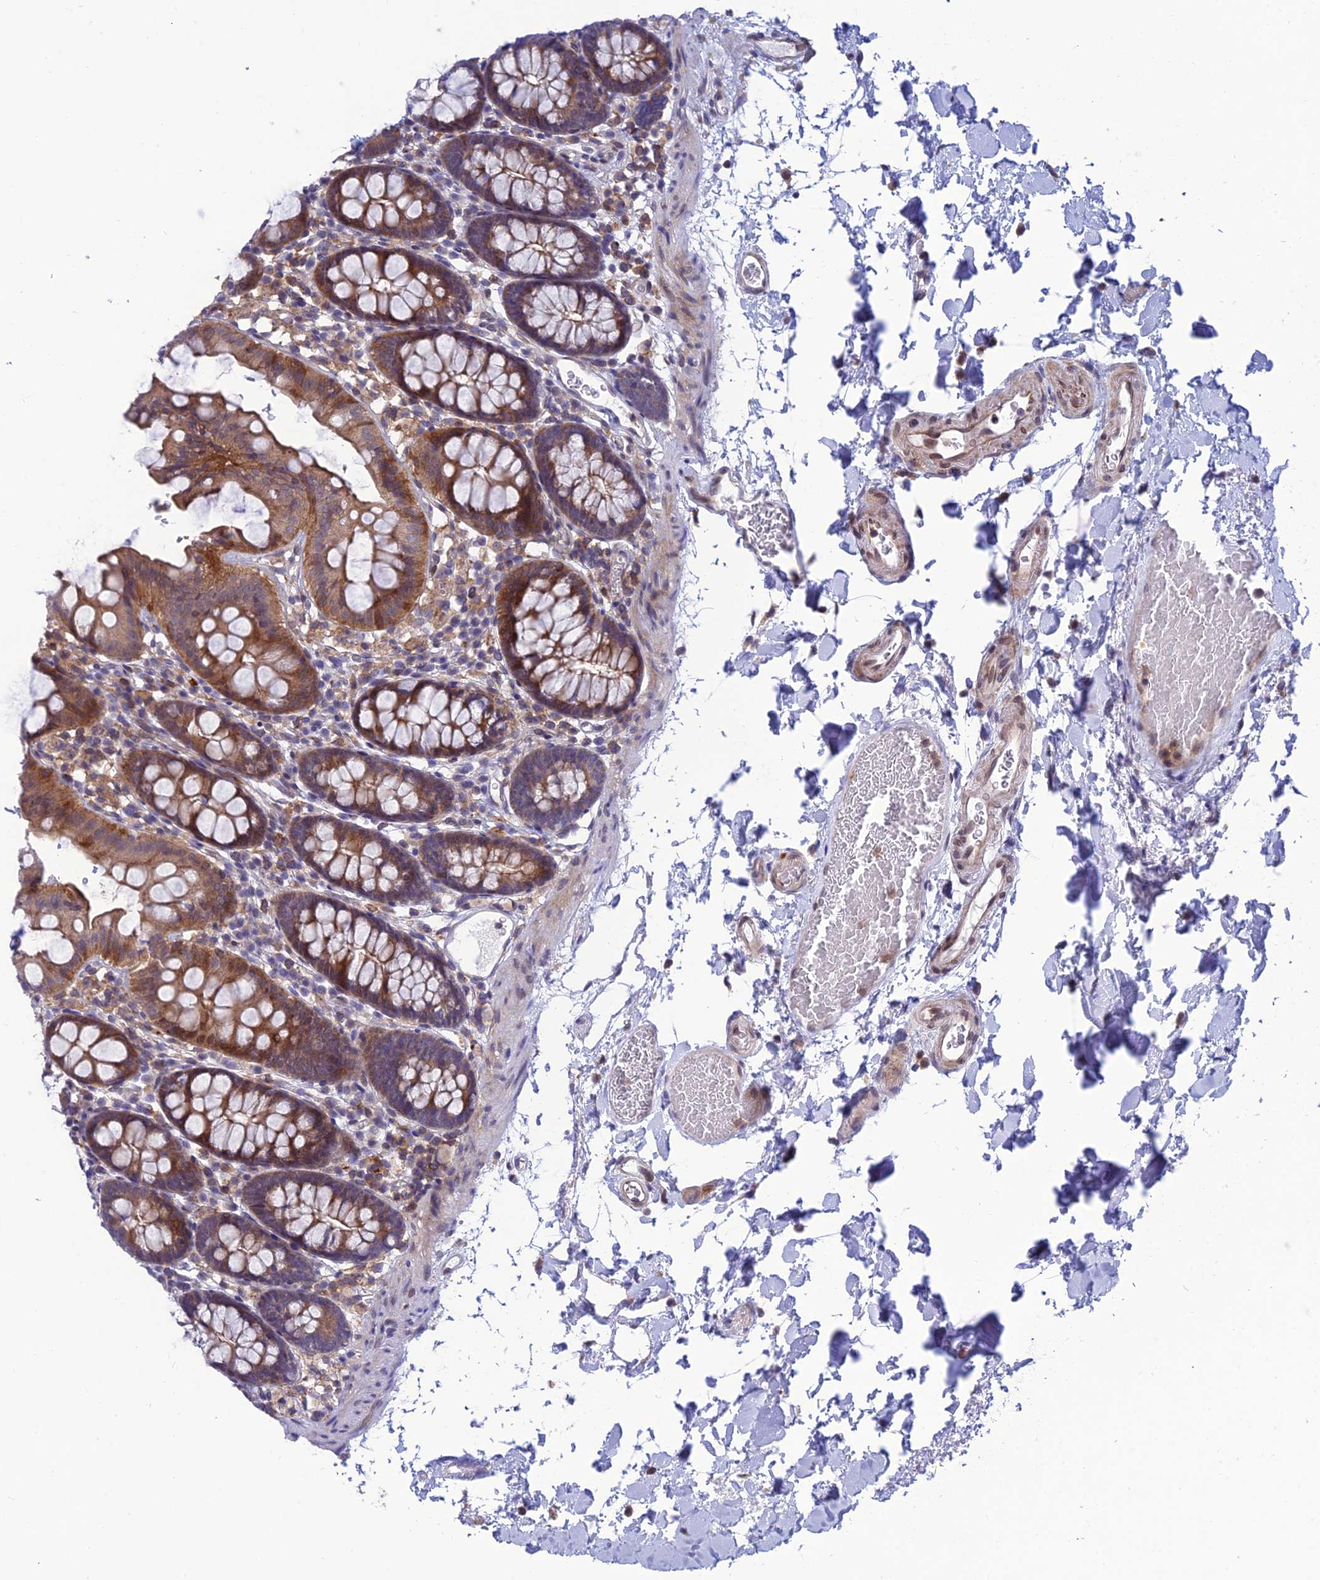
{"staining": {"intensity": "moderate", "quantity": ">75%", "location": "cytoplasmic/membranous"}, "tissue": "colon", "cell_type": "Endothelial cells", "image_type": "normal", "snomed": [{"axis": "morphology", "description": "Normal tissue, NOS"}, {"axis": "topography", "description": "Colon"}], "caption": "Moderate cytoplasmic/membranous positivity for a protein is seen in approximately >75% of endothelial cells of normal colon using IHC.", "gene": "FAM76A", "patient": {"sex": "male", "age": 75}}